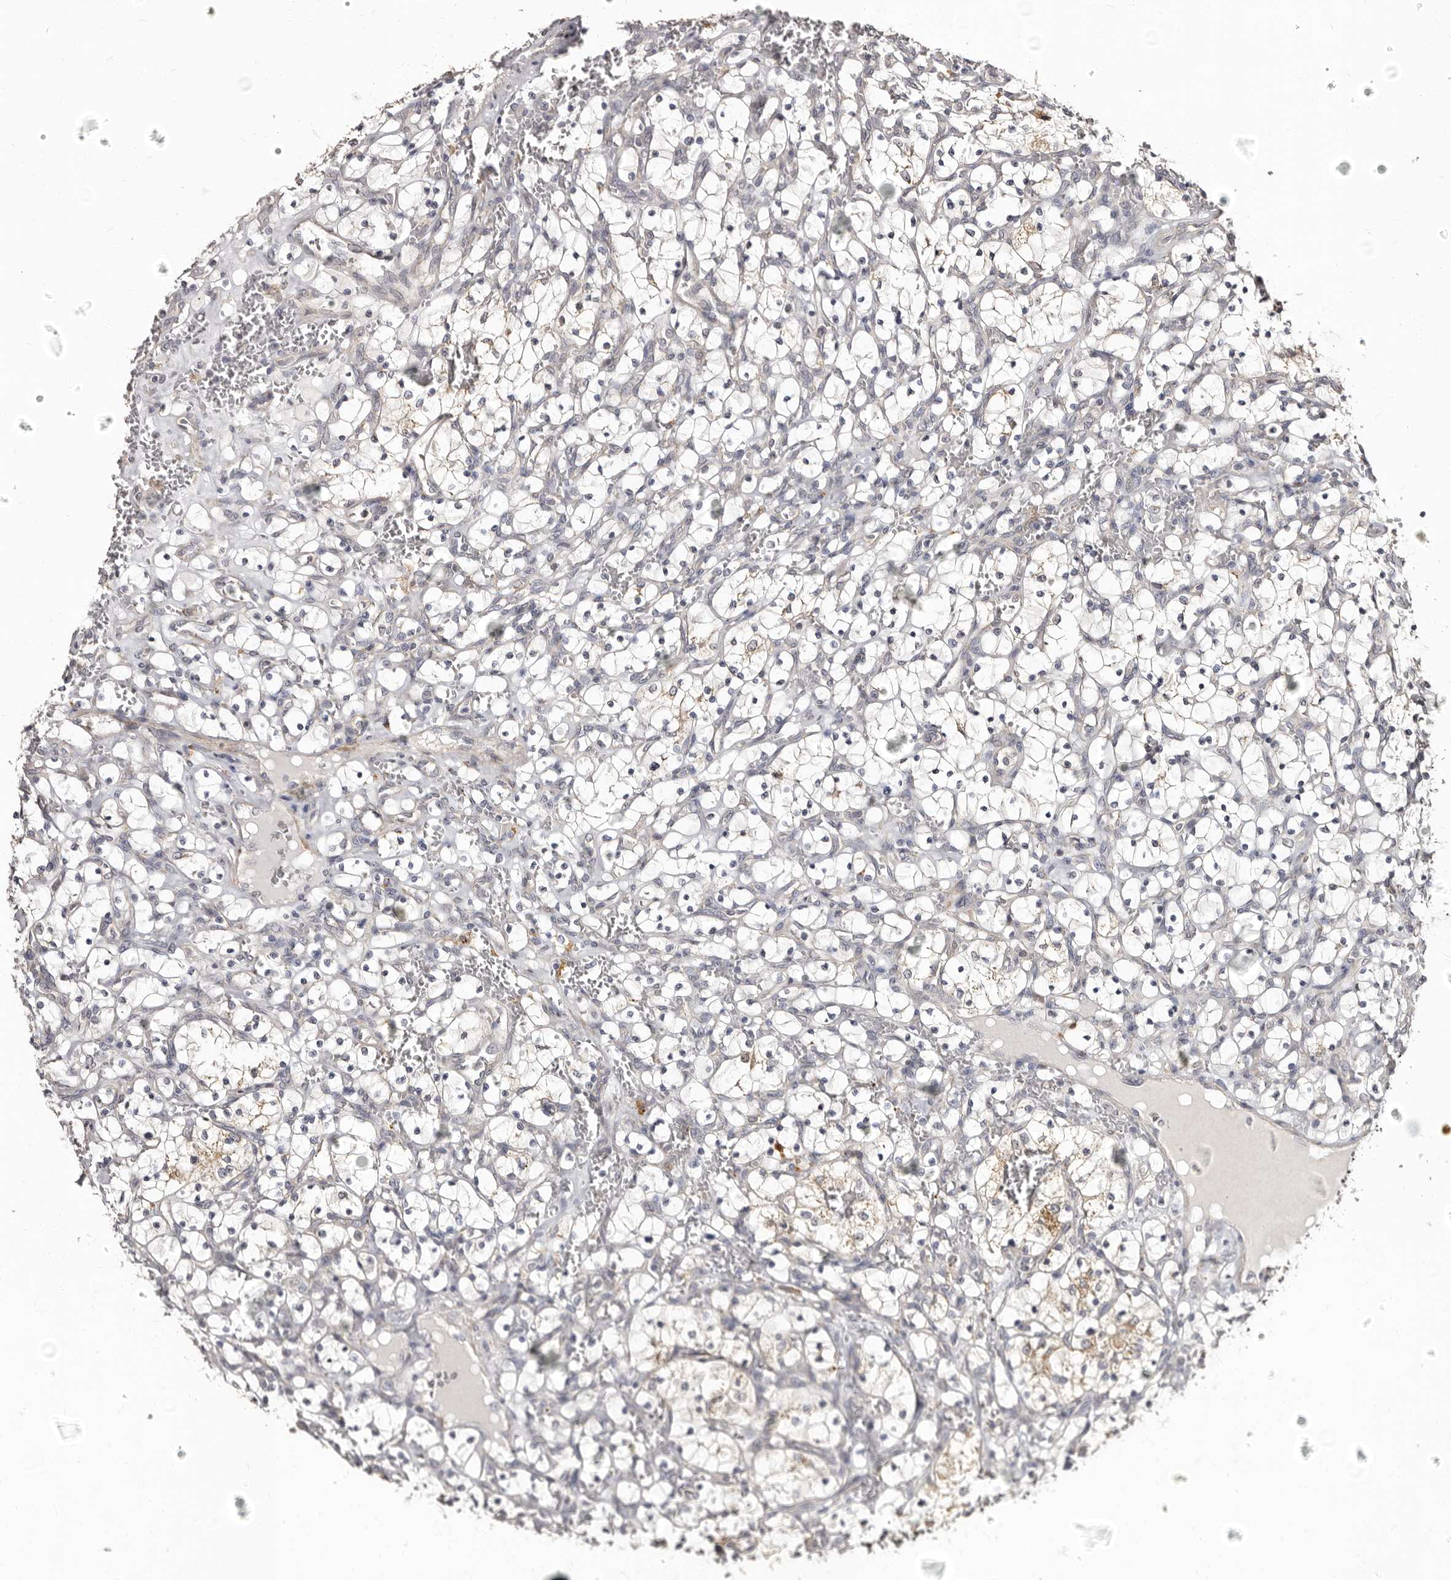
{"staining": {"intensity": "negative", "quantity": "none", "location": "none"}, "tissue": "renal cancer", "cell_type": "Tumor cells", "image_type": "cancer", "snomed": [{"axis": "morphology", "description": "Adenocarcinoma, NOS"}, {"axis": "topography", "description": "Kidney"}], "caption": "Immunohistochemical staining of human renal cancer exhibits no significant staining in tumor cells.", "gene": "PTAFR", "patient": {"sex": "female", "age": 69}}